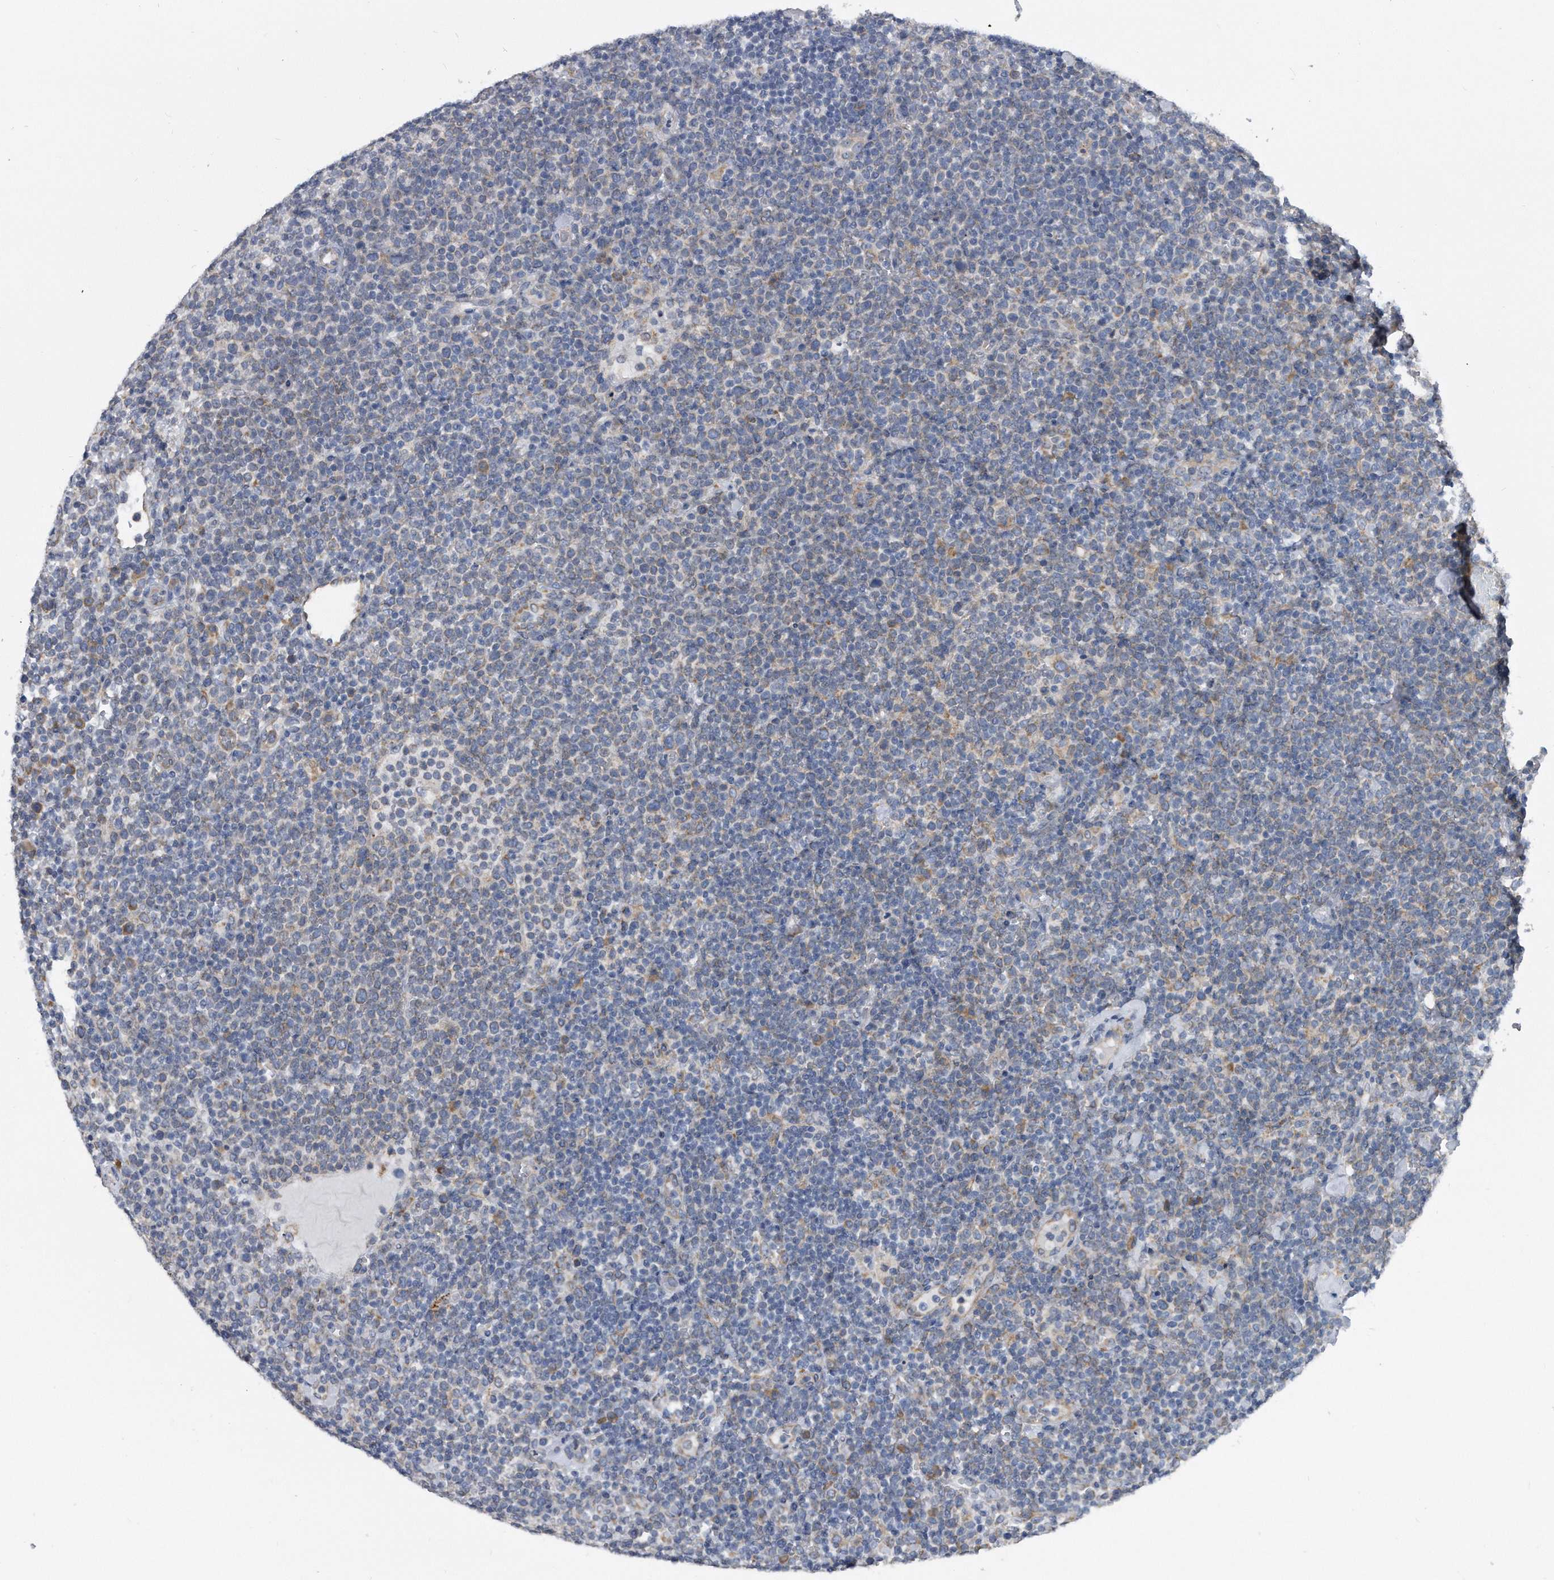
{"staining": {"intensity": "negative", "quantity": "none", "location": "none"}, "tissue": "lymphoma", "cell_type": "Tumor cells", "image_type": "cancer", "snomed": [{"axis": "morphology", "description": "Malignant lymphoma, non-Hodgkin's type, High grade"}, {"axis": "topography", "description": "Lymph node"}], "caption": "This histopathology image is of high-grade malignant lymphoma, non-Hodgkin's type stained with immunohistochemistry to label a protein in brown with the nuclei are counter-stained blue. There is no positivity in tumor cells.", "gene": "CCDC47", "patient": {"sex": "male", "age": 61}}